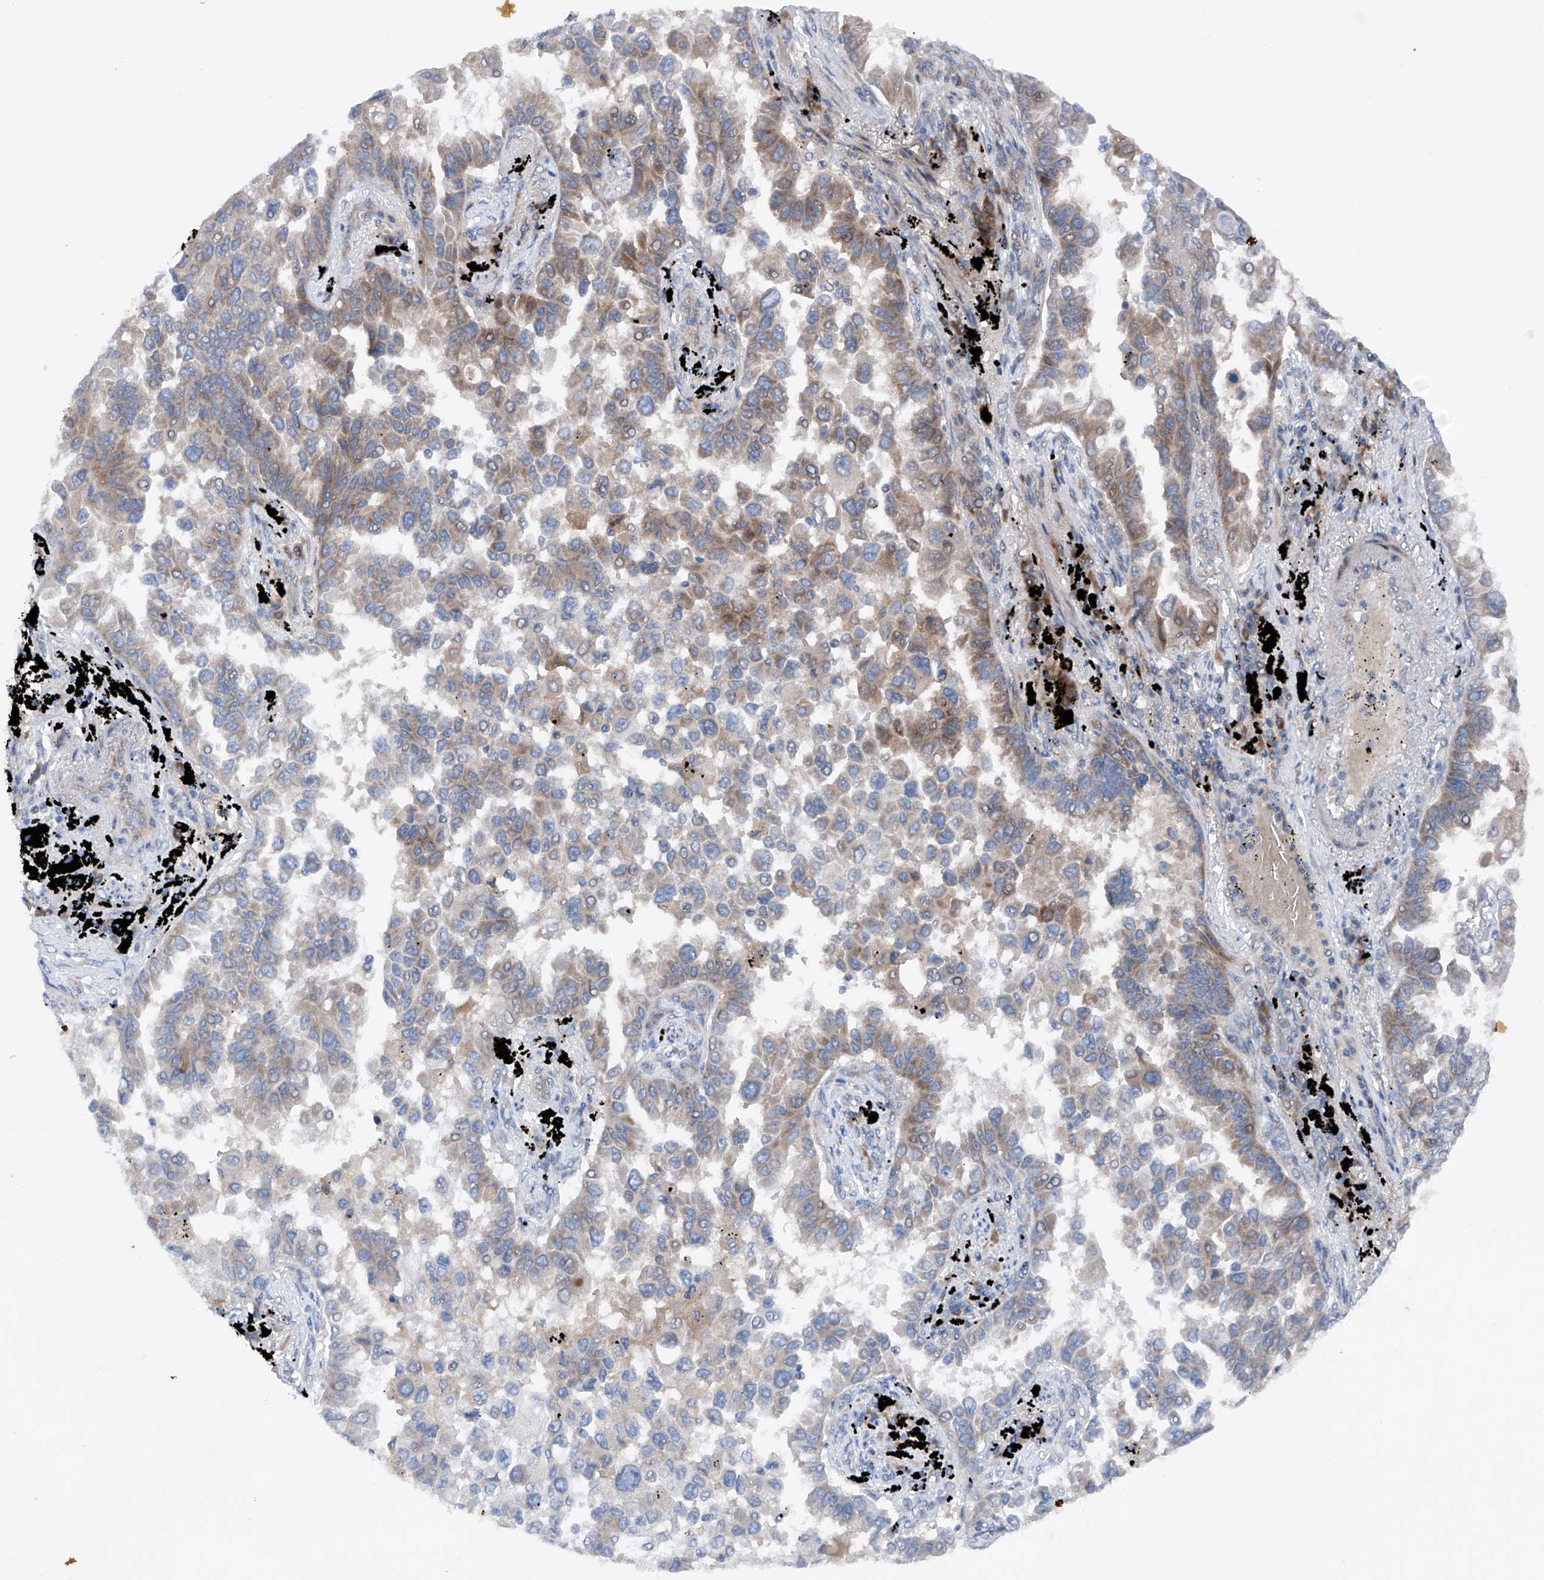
{"staining": {"intensity": "moderate", "quantity": "25%-75%", "location": "cytoplasmic/membranous"}, "tissue": "lung cancer", "cell_type": "Tumor cells", "image_type": "cancer", "snomed": [{"axis": "morphology", "description": "Adenocarcinoma, NOS"}, {"axis": "topography", "description": "Lung"}], "caption": "Protein expression analysis of human lung adenocarcinoma reveals moderate cytoplasmic/membranous expression in about 25%-75% of tumor cells.", "gene": "DAD1", "patient": {"sex": "female", "age": 67}}